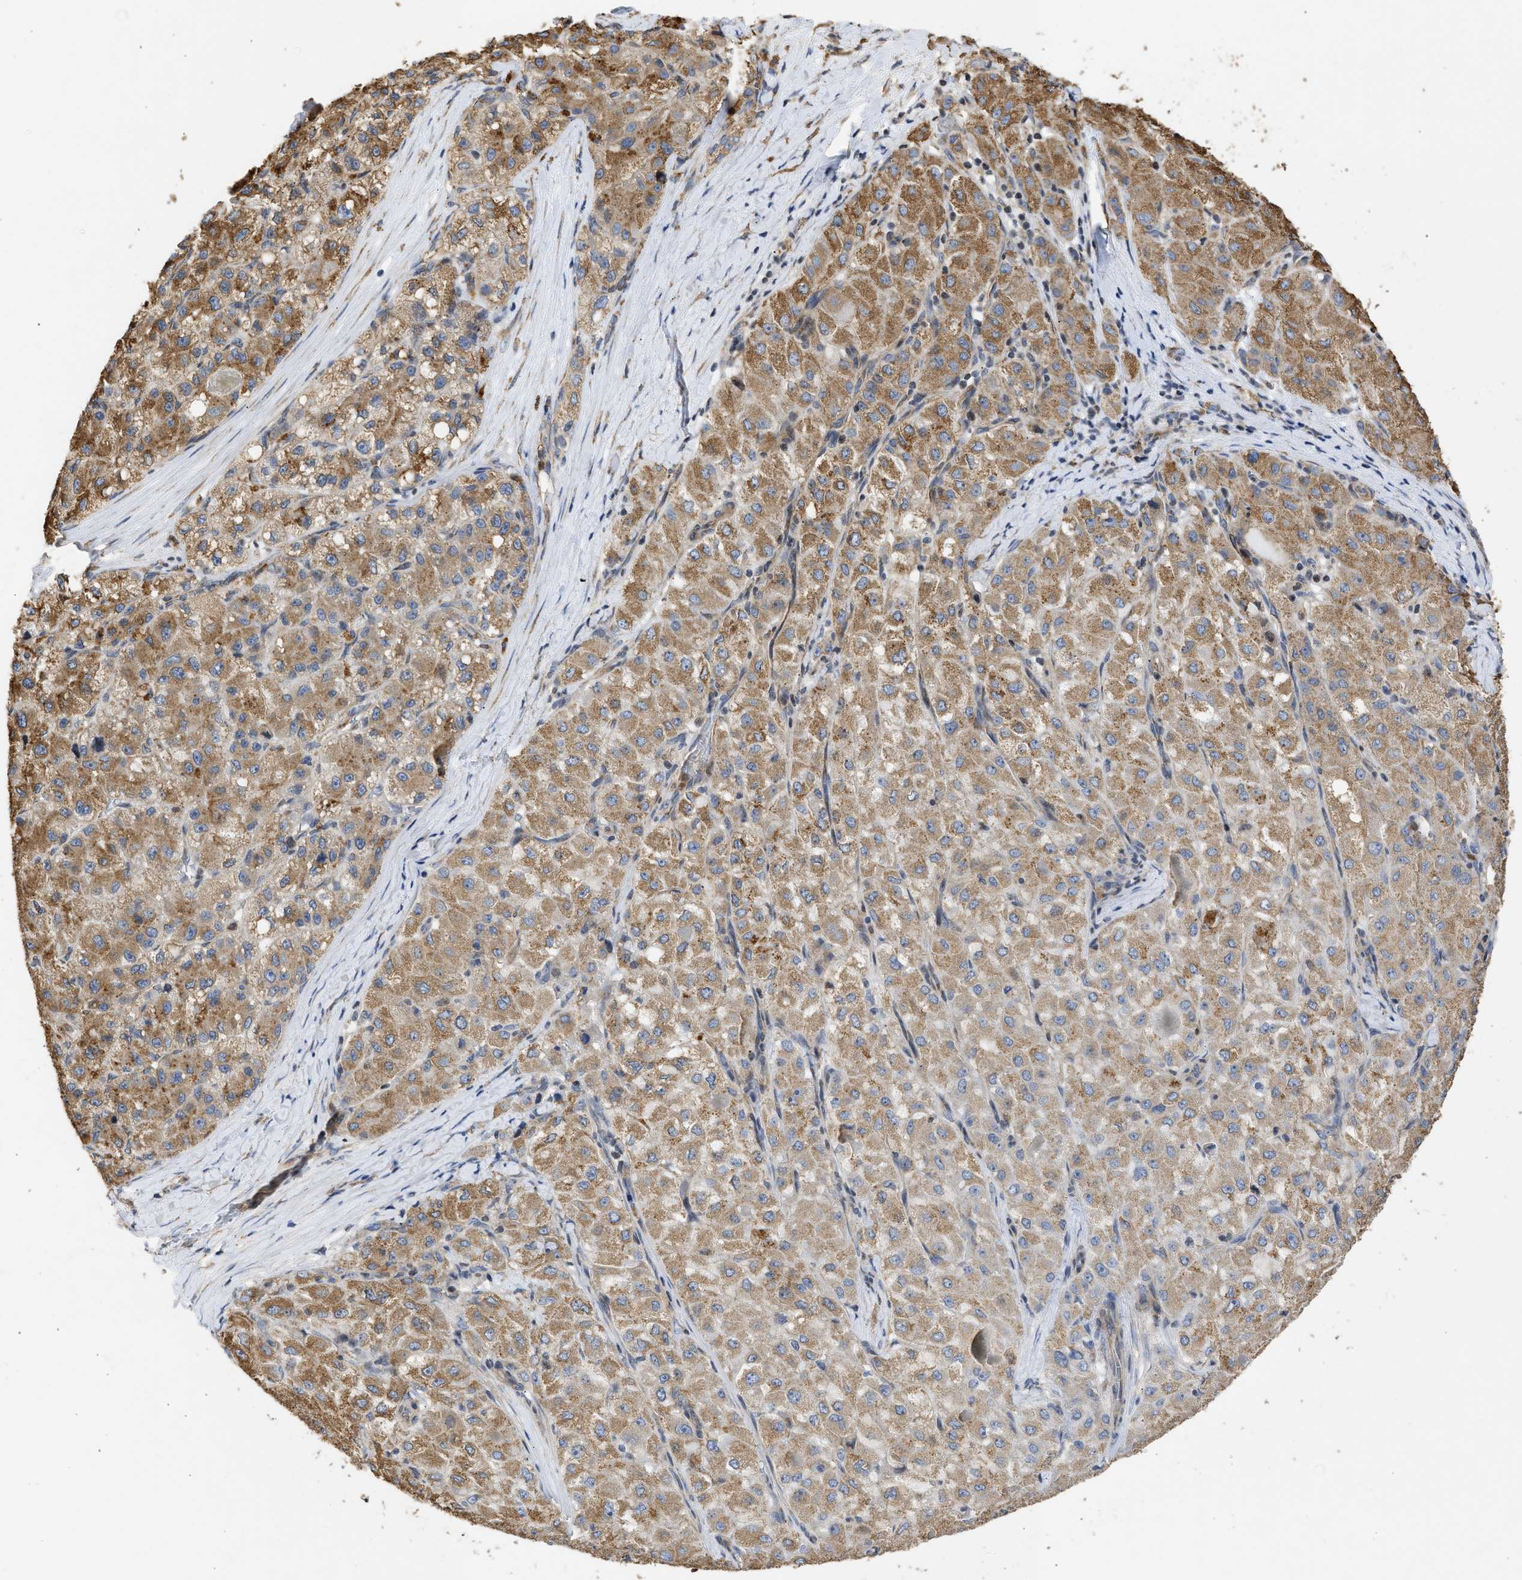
{"staining": {"intensity": "moderate", "quantity": ">75%", "location": "cytoplasmic/membranous"}, "tissue": "liver cancer", "cell_type": "Tumor cells", "image_type": "cancer", "snomed": [{"axis": "morphology", "description": "Carcinoma, Hepatocellular, NOS"}, {"axis": "topography", "description": "Liver"}], "caption": "Human liver cancer stained with a protein marker shows moderate staining in tumor cells.", "gene": "ENSG00000142539", "patient": {"sex": "male", "age": 80}}